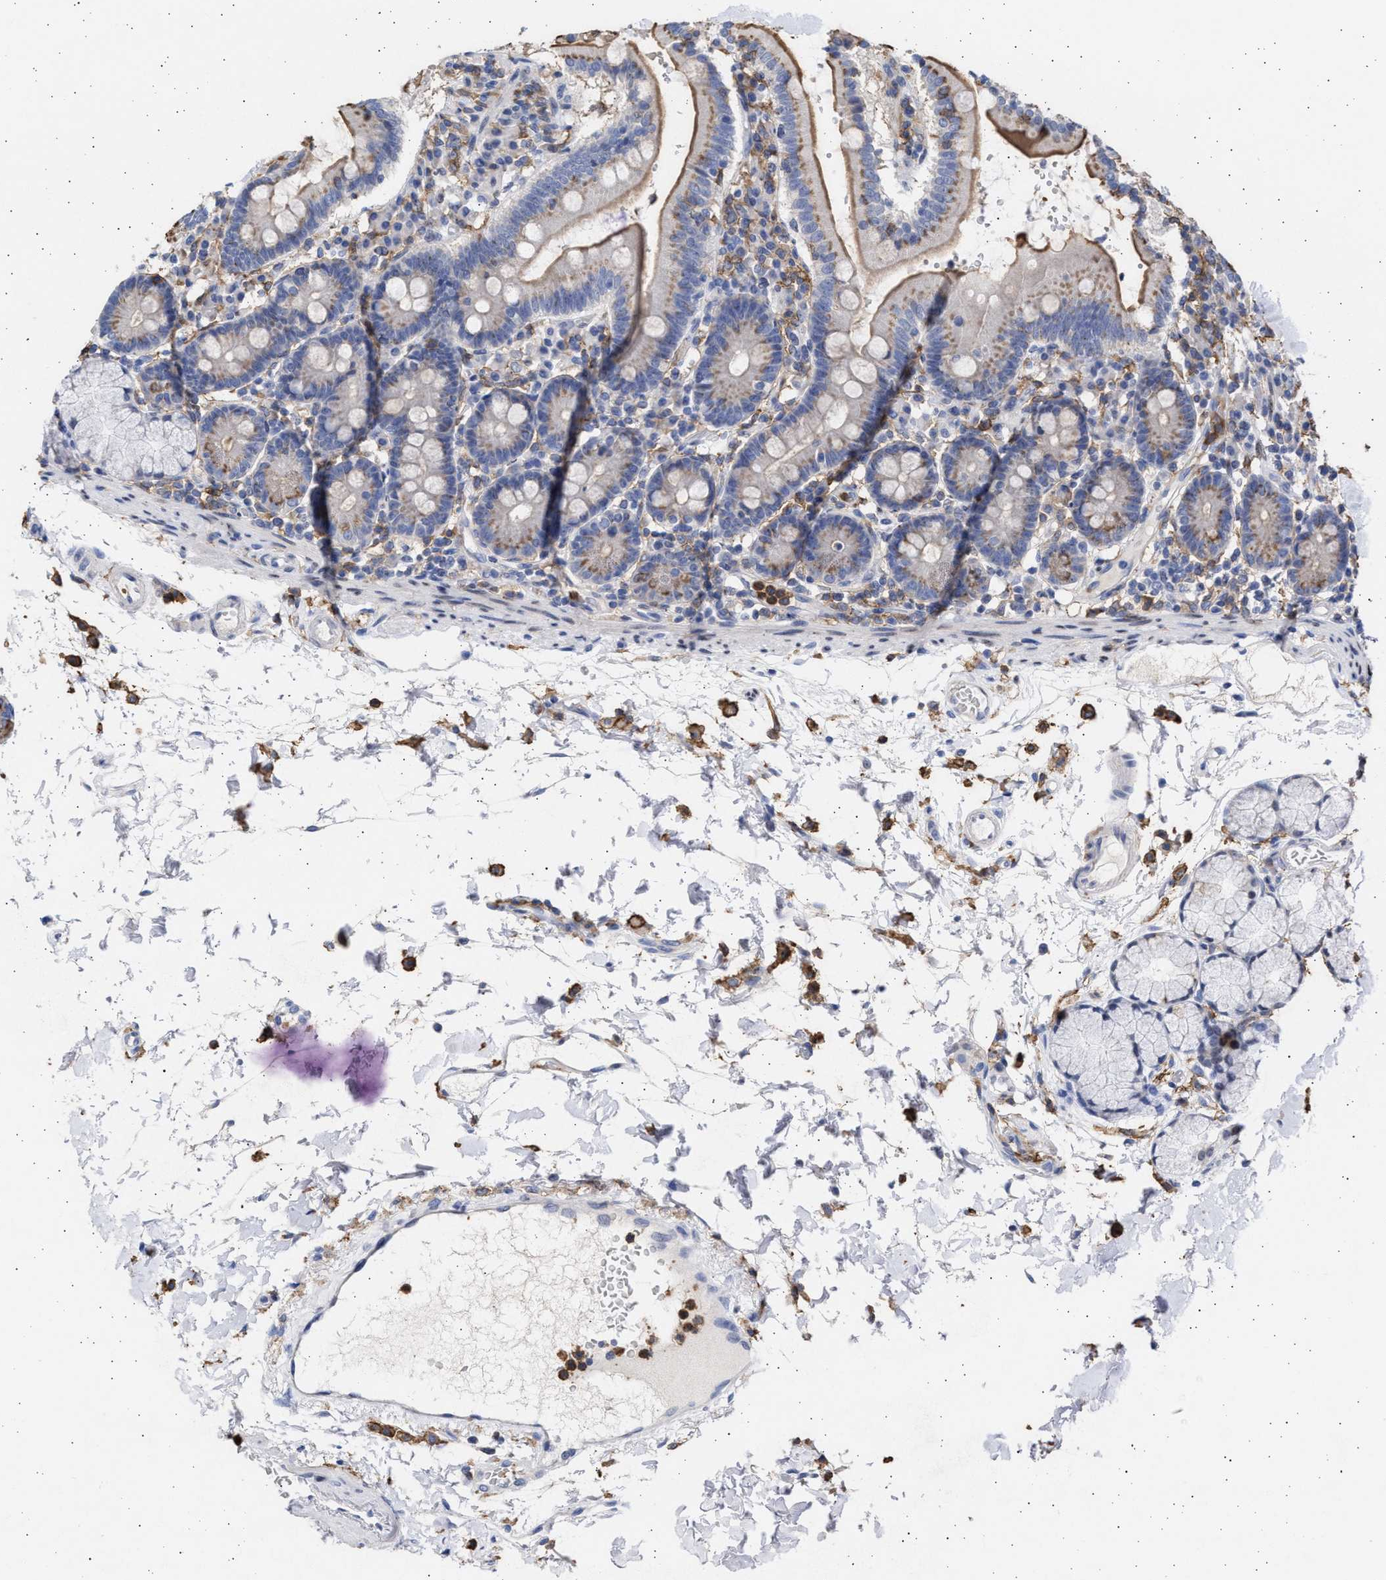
{"staining": {"intensity": "moderate", "quantity": "<25%", "location": "cytoplasmic/membranous"}, "tissue": "duodenum", "cell_type": "Glandular cells", "image_type": "normal", "snomed": [{"axis": "morphology", "description": "Normal tissue, NOS"}, {"axis": "topography", "description": "Small intestine, NOS"}], "caption": "This is a histology image of immunohistochemistry (IHC) staining of normal duodenum, which shows moderate positivity in the cytoplasmic/membranous of glandular cells.", "gene": "FCER1A", "patient": {"sex": "female", "age": 71}}